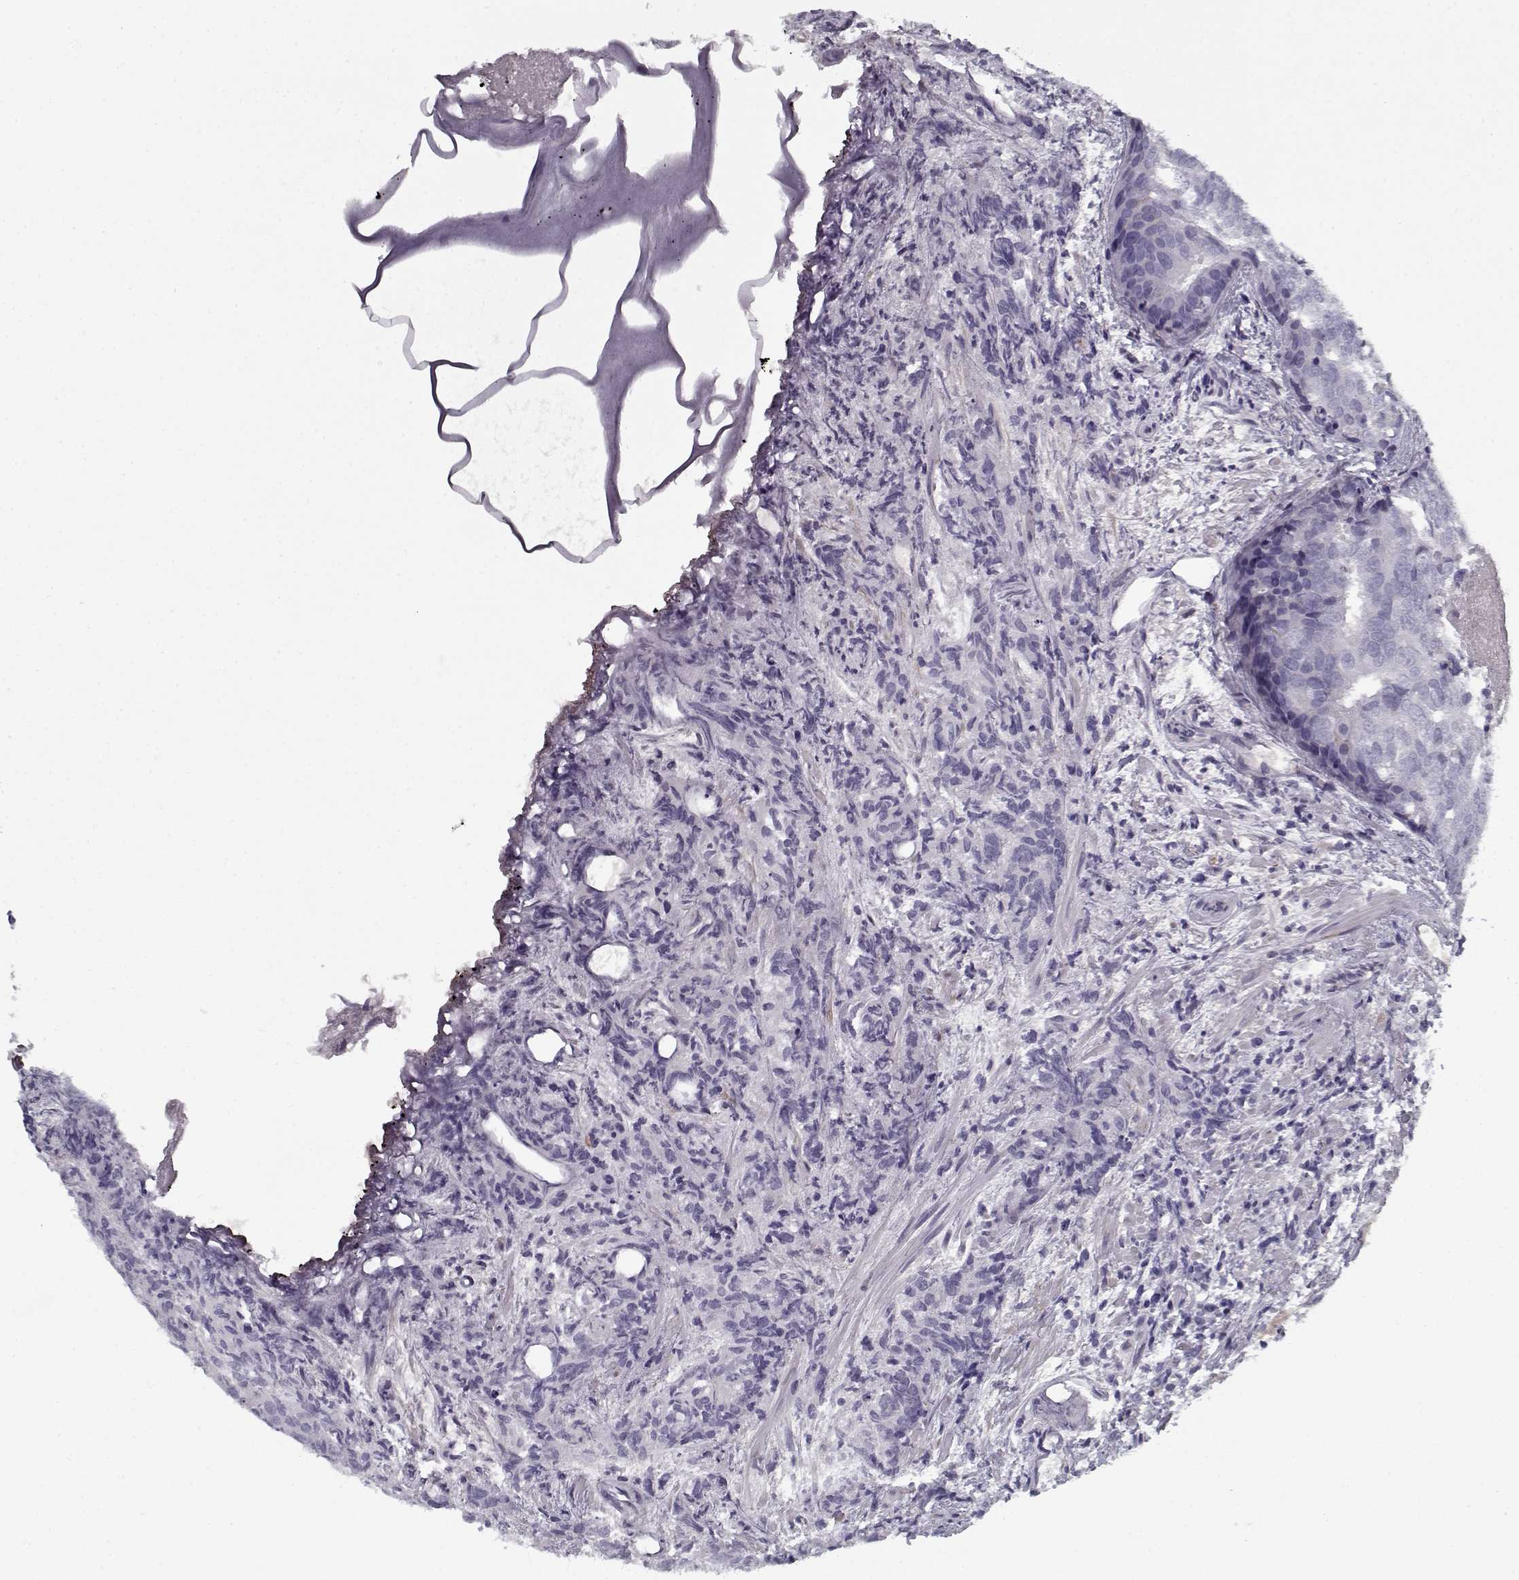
{"staining": {"intensity": "negative", "quantity": "none", "location": "none"}, "tissue": "prostate cancer", "cell_type": "Tumor cells", "image_type": "cancer", "snomed": [{"axis": "morphology", "description": "Adenocarcinoma, High grade"}, {"axis": "topography", "description": "Prostate"}], "caption": "Immunohistochemistry of human high-grade adenocarcinoma (prostate) demonstrates no staining in tumor cells. Brightfield microscopy of immunohistochemistry (IHC) stained with DAB (brown) and hematoxylin (blue), captured at high magnification.", "gene": "SPACA9", "patient": {"sex": "male", "age": 58}}